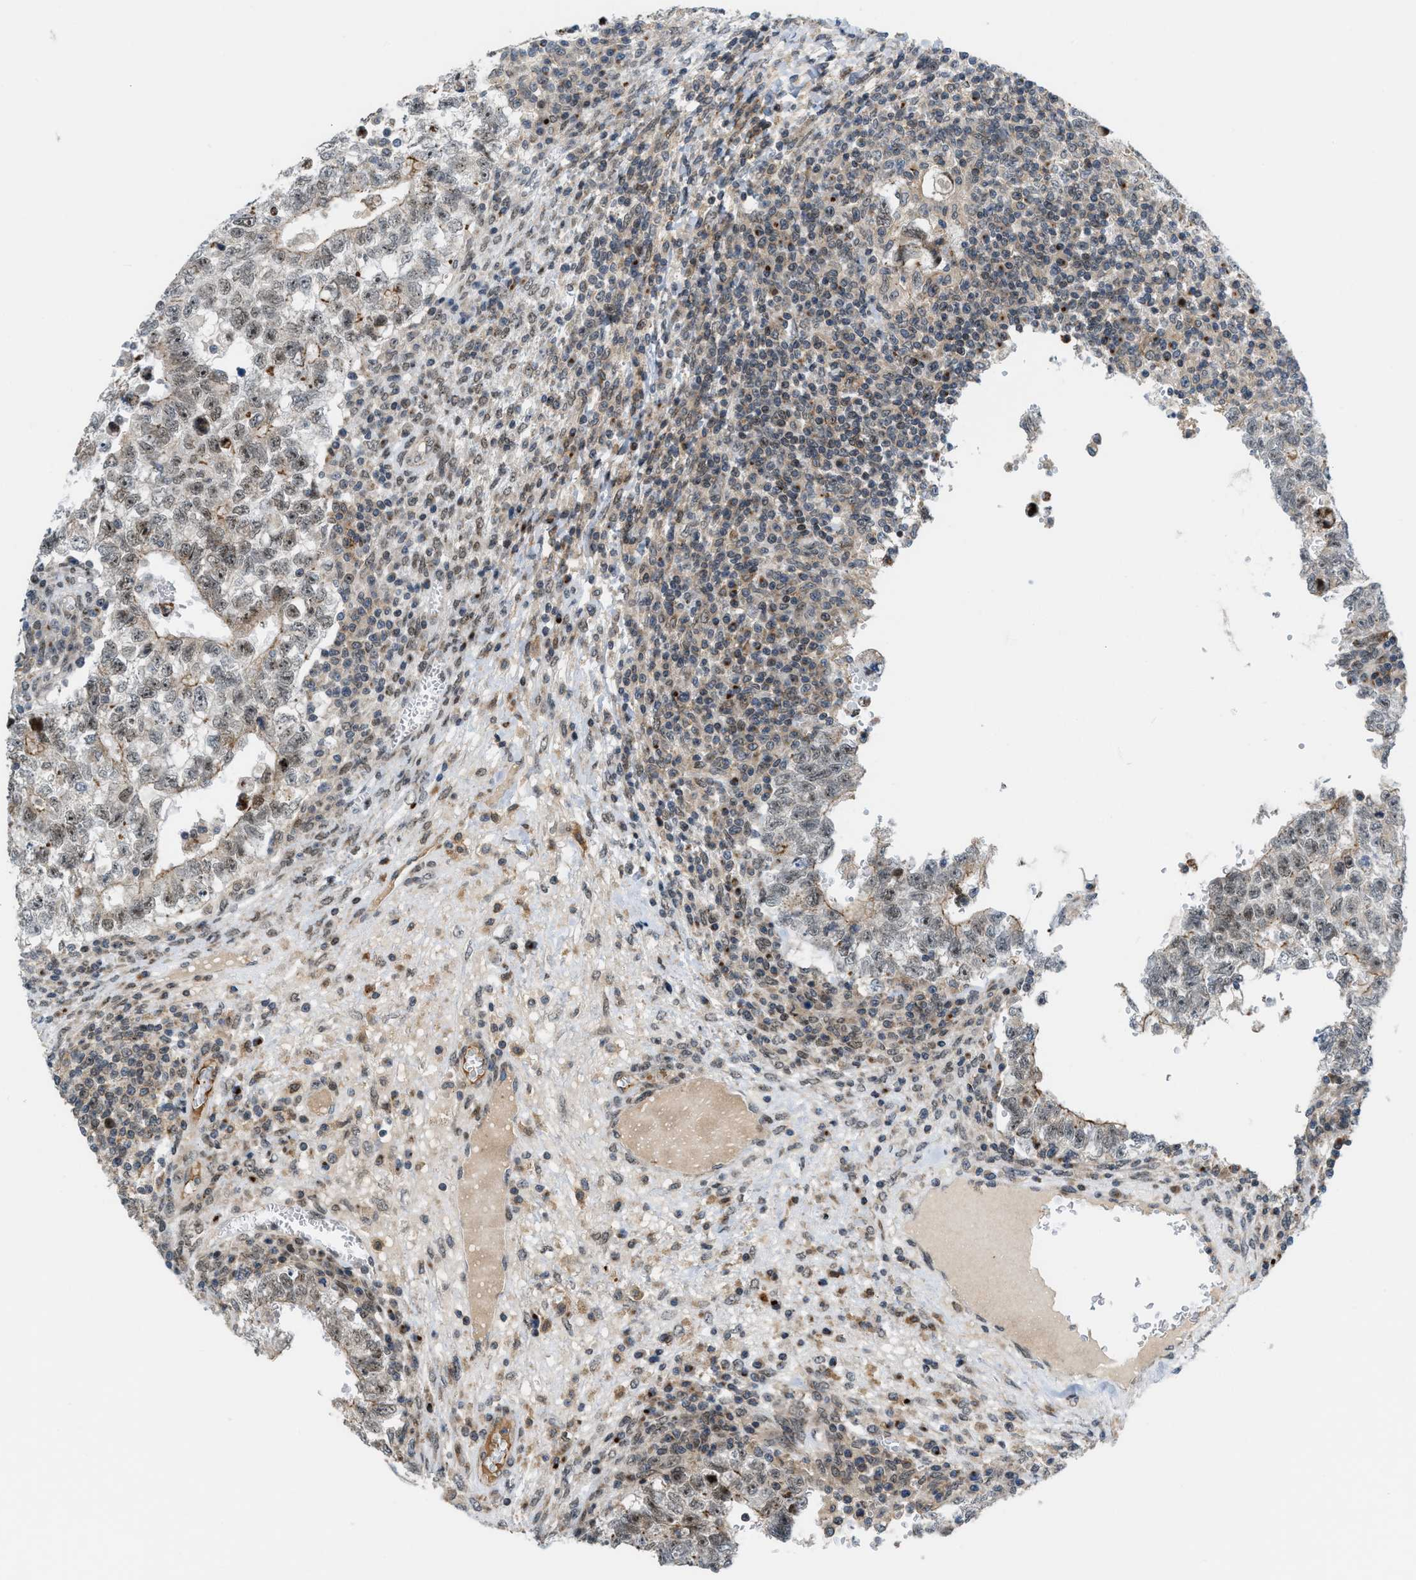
{"staining": {"intensity": "moderate", "quantity": "<25%", "location": "cytoplasmic/membranous"}, "tissue": "testis cancer", "cell_type": "Tumor cells", "image_type": "cancer", "snomed": [{"axis": "morphology", "description": "Seminoma, NOS"}, {"axis": "morphology", "description": "Carcinoma, Embryonal, NOS"}, {"axis": "topography", "description": "Testis"}], "caption": "DAB (3,3'-diaminobenzidine) immunohistochemical staining of human testis cancer (embryonal carcinoma) exhibits moderate cytoplasmic/membranous protein staining in approximately <25% of tumor cells.", "gene": "DIPK1A", "patient": {"sex": "male", "age": 38}}